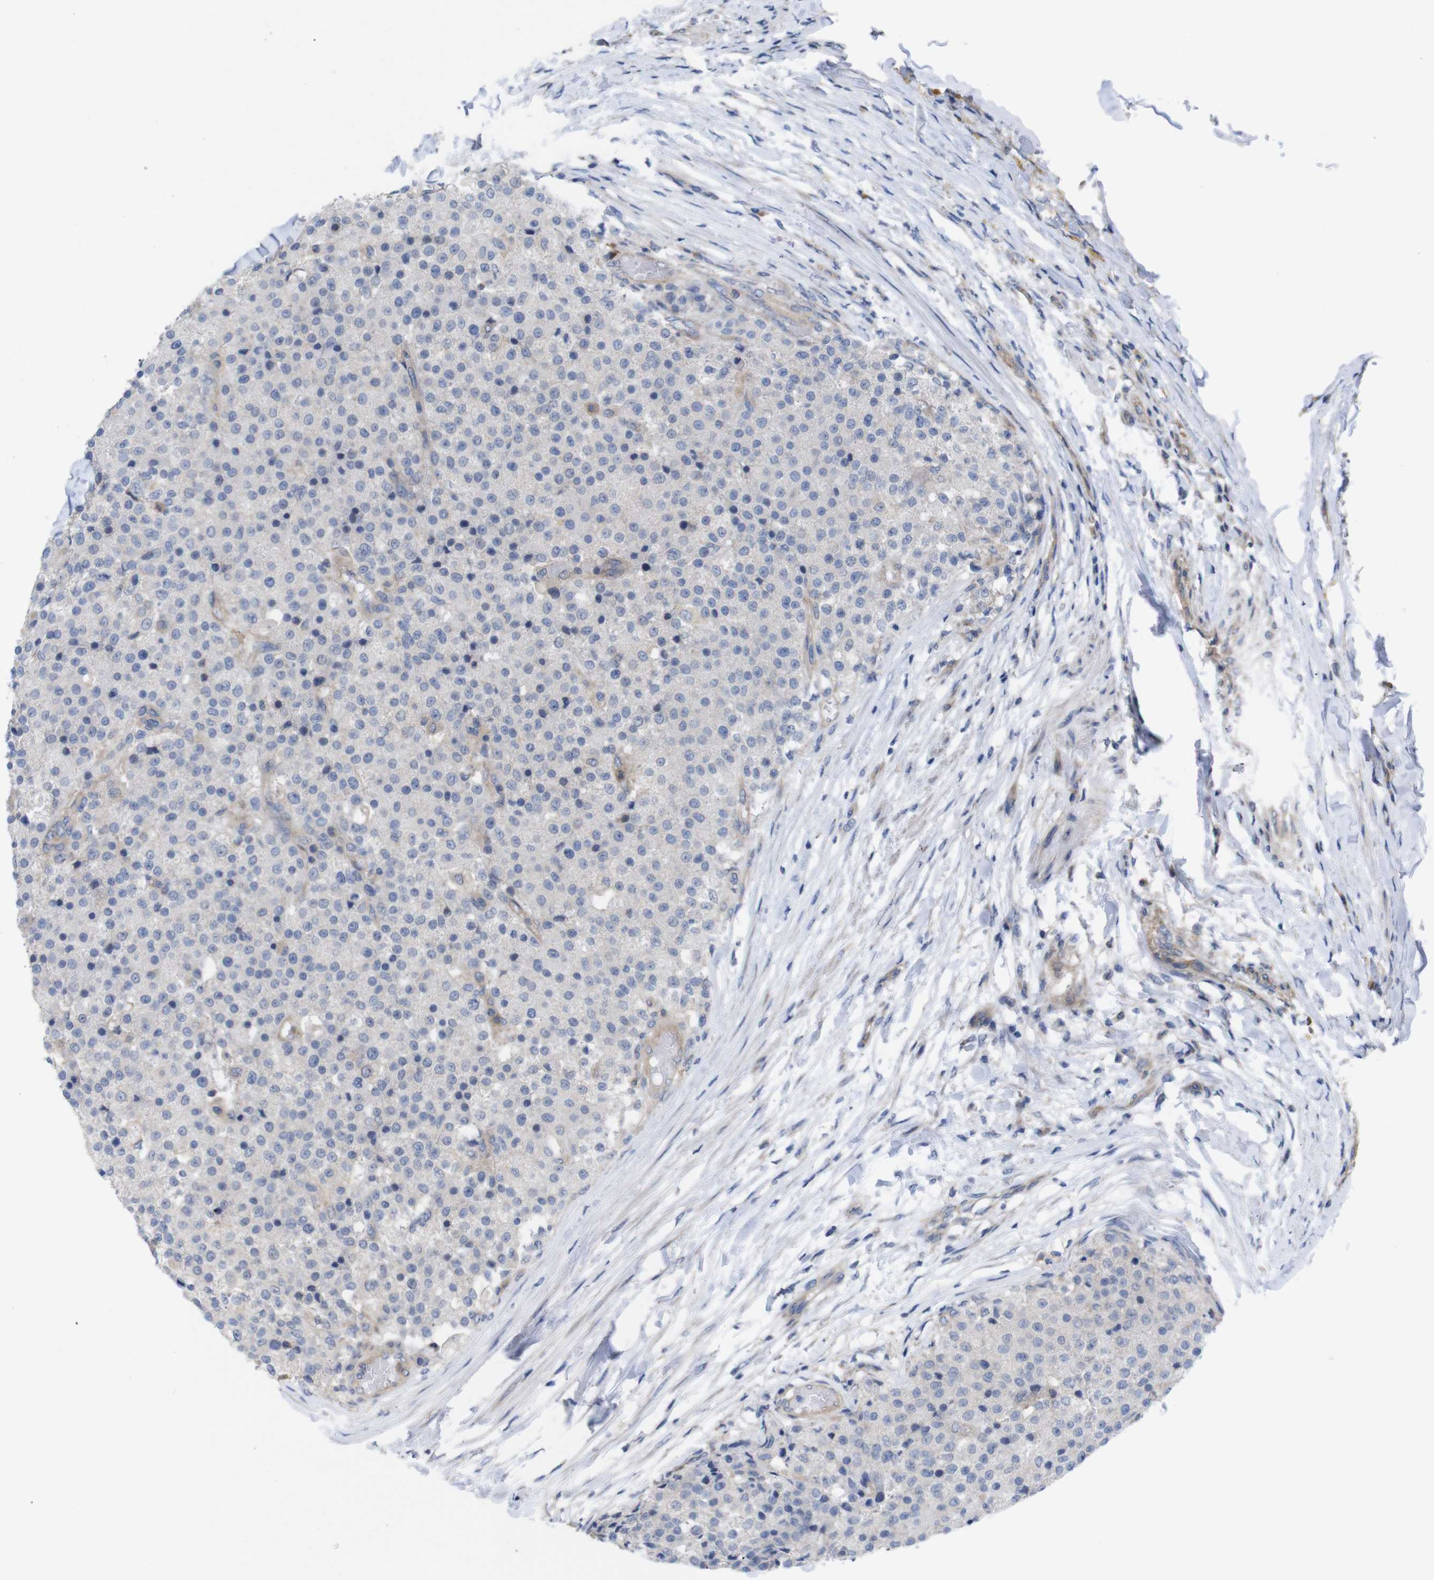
{"staining": {"intensity": "negative", "quantity": "none", "location": "none"}, "tissue": "testis cancer", "cell_type": "Tumor cells", "image_type": "cancer", "snomed": [{"axis": "morphology", "description": "Seminoma, NOS"}, {"axis": "topography", "description": "Testis"}], "caption": "Micrograph shows no significant protein expression in tumor cells of testis cancer.", "gene": "USH1C", "patient": {"sex": "male", "age": 59}}